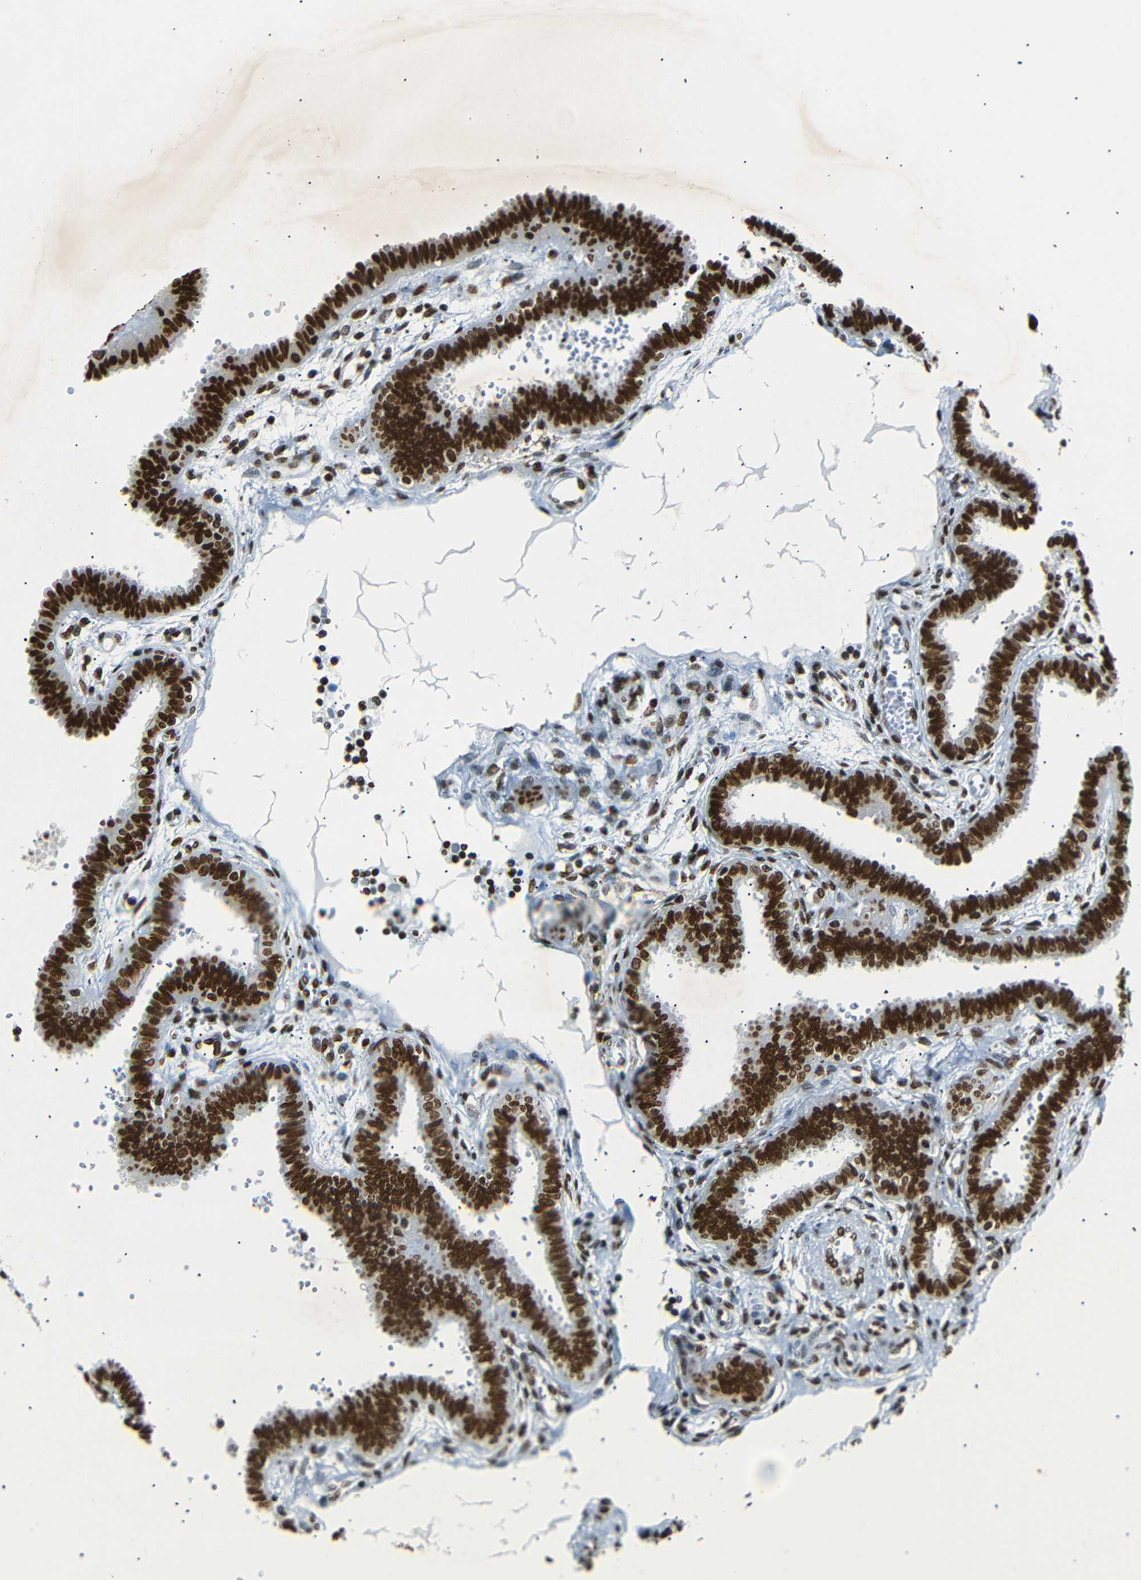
{"staining": {"intensity": "strong", "quantity": ">75%", "location": "nuclear"}, "tissue": "fallopian tube", "cell_type": "Glandular cells", "image_type": "normal", "snomed": [{"axis": "morphology", "description": "Normal tissue, NOS"}, {"axis": "topography", "description": "Fallopian tube"}], "caption": "Immunohistochemistry (IHC) micrograph of benign fallopian tube: human fallopian tube stained using immunohistochemistry displays high levels of strong protein expression localized specifically in the nuclear of glandular cells, appearing as a nuclear brown color.", "gene": "HMGN1", "patient": {"sex": "female", "age": 32}}